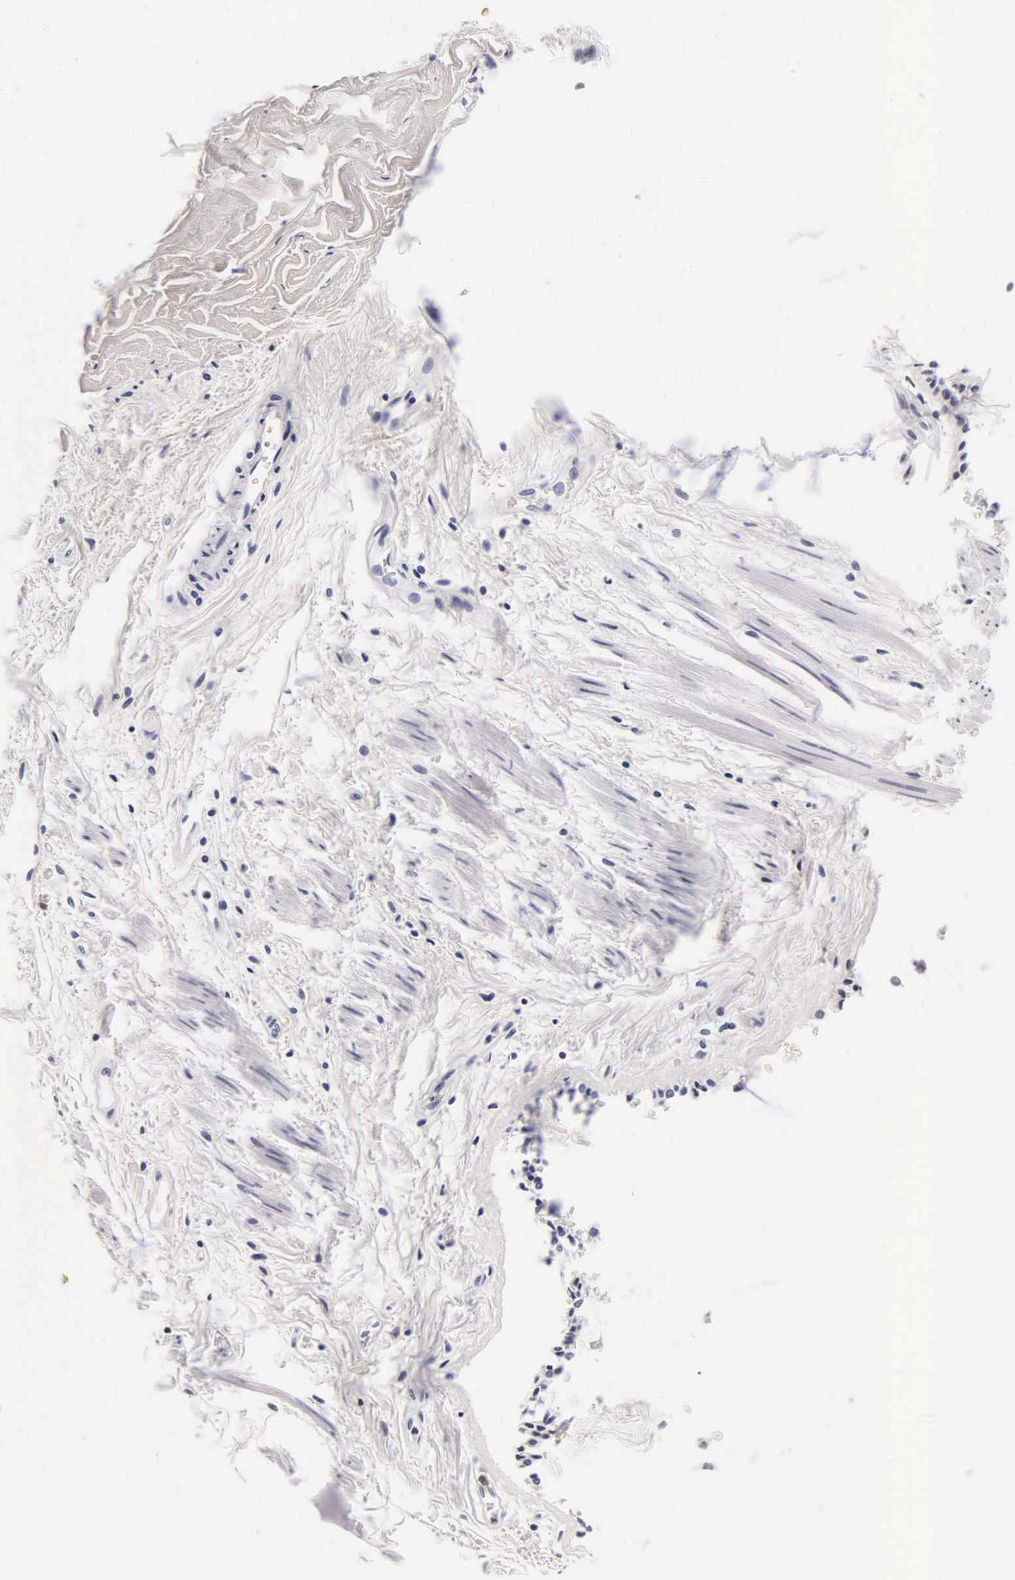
{"staining": {"intensity": "negative", "quantity": "none", "location": "none"}, "tissue": "adipose tissue", "cell_type": "Adipocytes", "image_type": "normal", "snomed": [{"axis": "morphology", "description": "Normal tissue, NOS"}, {"axis": "topography", "description": "Cartilage tissue"}, {"axis": "topography", "description": "Lung"}], "caption": "Immunohistochemical staining of unremarkable adipose tissue reveals no significant expression in adipocytes.", "gene": "CGB3", "patient": {"sex": "male", "age": 65}}